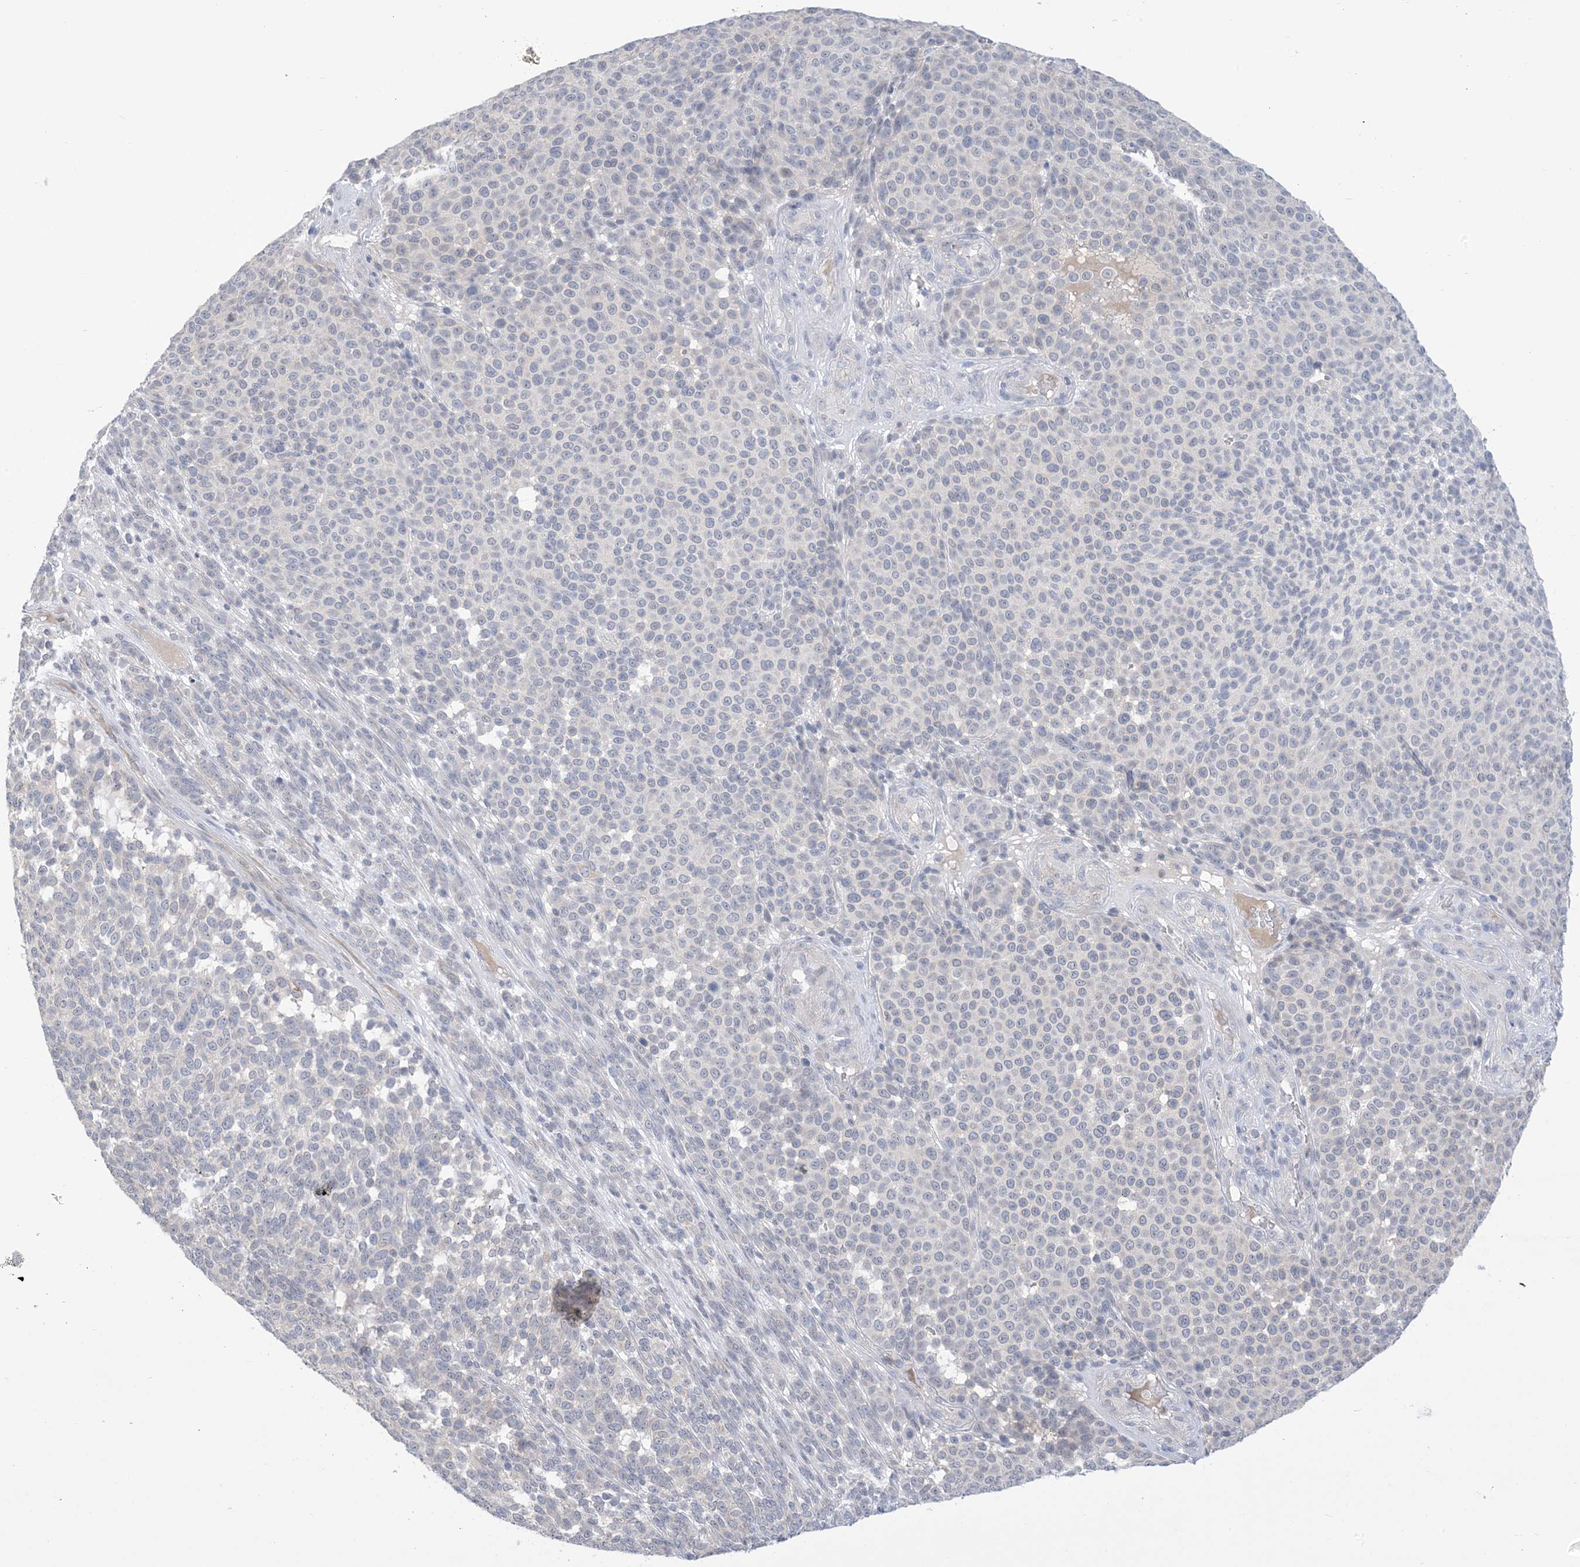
{"staining": {"intensity": "negative", "quantity": "none", "location": "none"}, "tissue": "melanoma", "cell_type": "Tumor cells", "image_type": "cancer", "snomed": [{"axis": "morphology", "description": "Malignant melanoma, NOS"}, {"axis": "topography", "description": "Skin"}], "caption": "Immunohistochemistry (IHC) of melanoma shows no staining in tumor cells.", "gene": "TTYH1", "patient": {"sex": "male", "age": 49}}